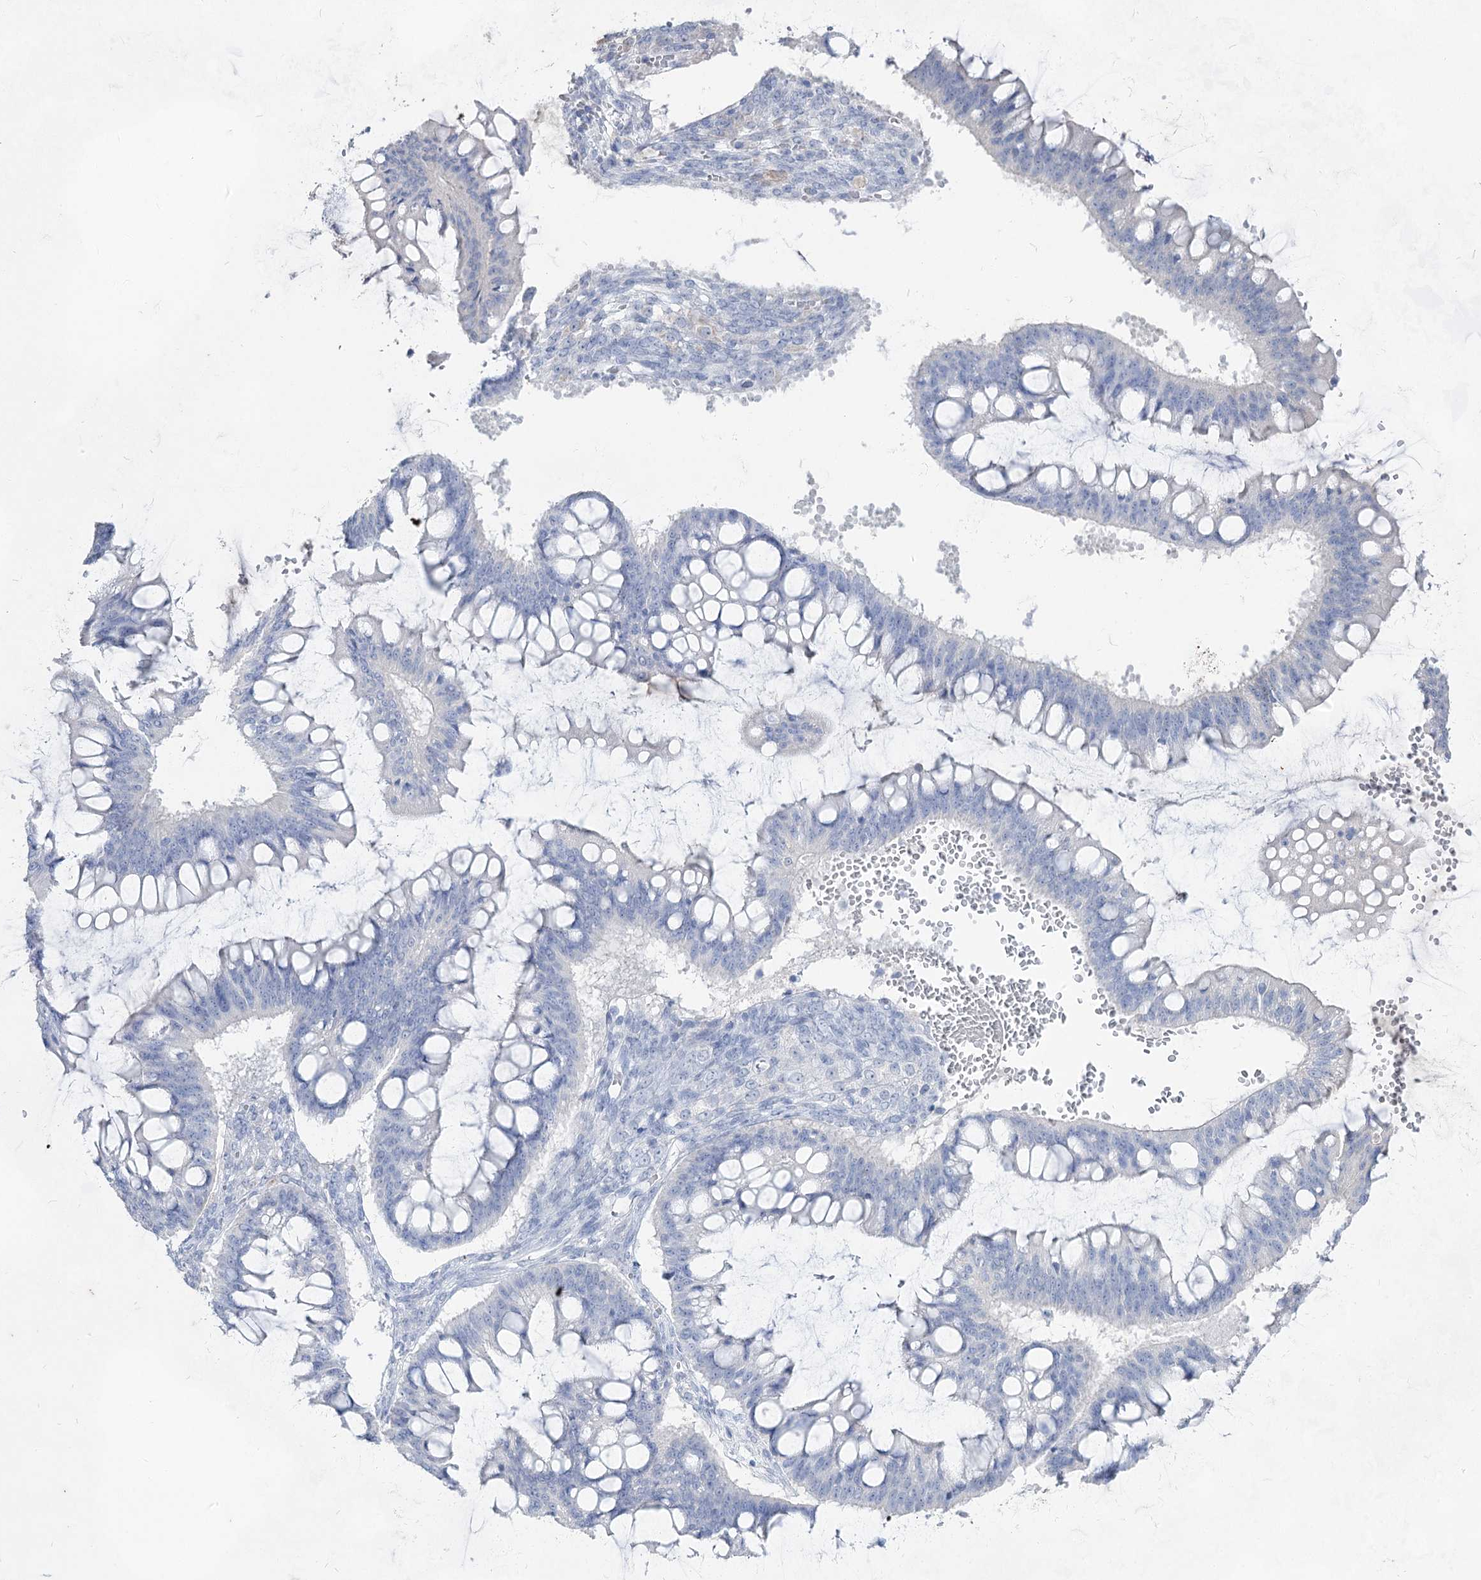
{"staining": {"intensity": "negative", "quantity": "none", "location": "none"}, "tissue": "ovarian cancer", "cell_type": "Tumor cells", "image_type": "cancer", "snomed": [{"axis": "morphology", "description": "Cystadenocarcinoma, mucinous, NOS"}, {"axis": "topography", "description": "Ovary"}], "caption": "This histopathology image is of ovarian mucinous cystadenocarcinoma stained with immunohistochemistry to label a protein in brown with the nuclei are counter-stained blue. There is no staining in tumor cells.", "gene": "ACRV1", "patient": {"sex": "female", "age": 73}}